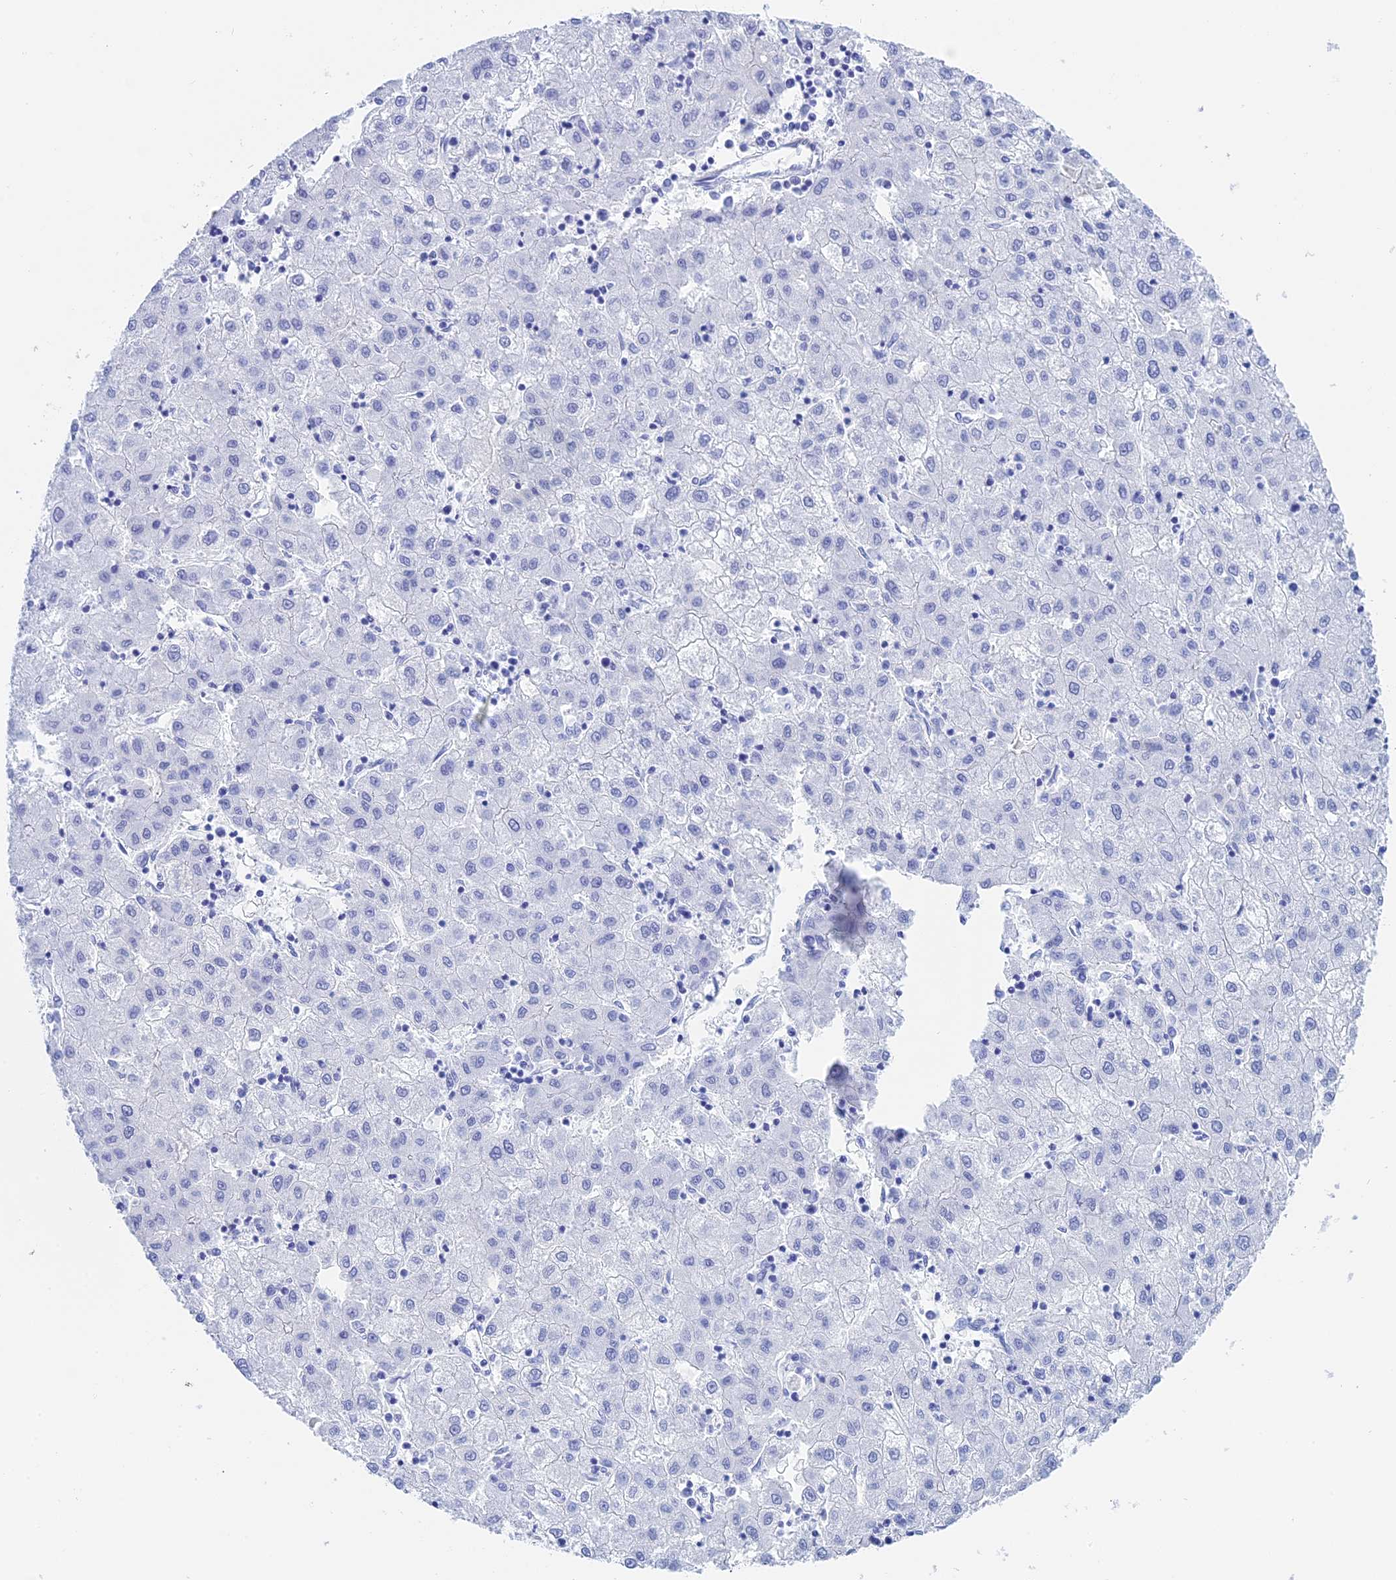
{"staining": {"intensity": "negative", "quantity": "none", "location": "none"}, "tissue": "liver cancer", "cell_type": "Tumor cells", "image_type": "cancer", "snomed": [{"axis": "morphology", "description": "Carcinoma, Hepatocellular, NOS"}, {"axis": "topography", "description": "Liver"}], "caption": "Immunohistochemistry histopathology image of neoplastic tissue: human liver cancer (hepatocellular carcinoma) stained with DAB shows no significant protein expression in tumor cells.", "gene": "TEX101", "patient": {"sex": "male", "age": 72}}